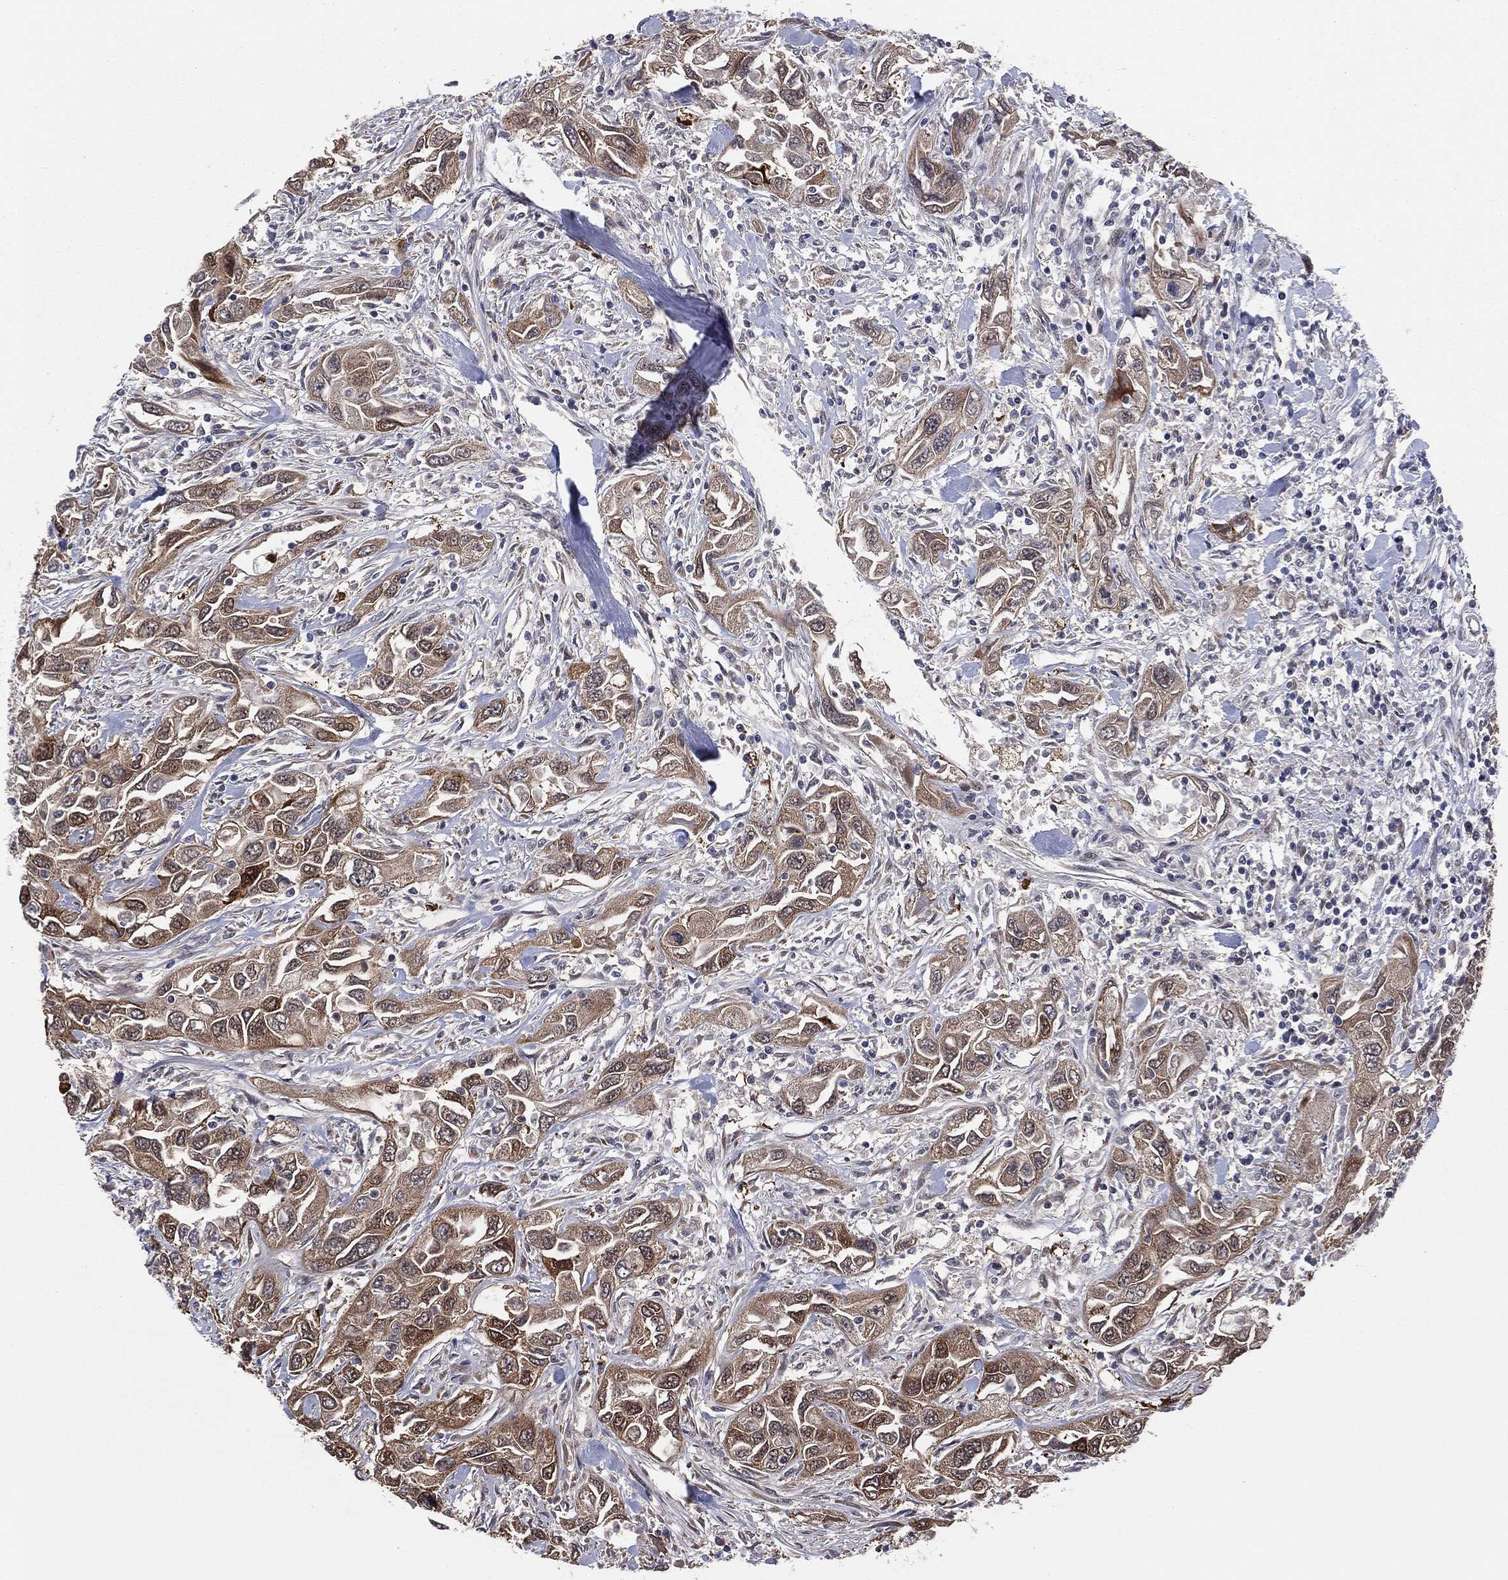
{"staining": {"intensity": "strong", "quantity": "<25%", "location": "cytoplasmic/membranous"}, "tissue": "urothelial cancer", "cell_type": "Tumor cells", "image_type": "cancer", "snomed": [{"axis": "morphology", "description": "Urothelial carcinoma, High grade"}, {"axis": "topography", "description": "Urinary bladder"}], "caption": "Protein expression analysis of human high-grade urothelial carcinoma reveals strong cytoplasmic/membranous positivity in about <25% of tumor cells. (brown staining indicates protein expression, while blue staining denotes nuclei).", "gene": "SNCG", "patient": {"sex": "male", "age": 76}}